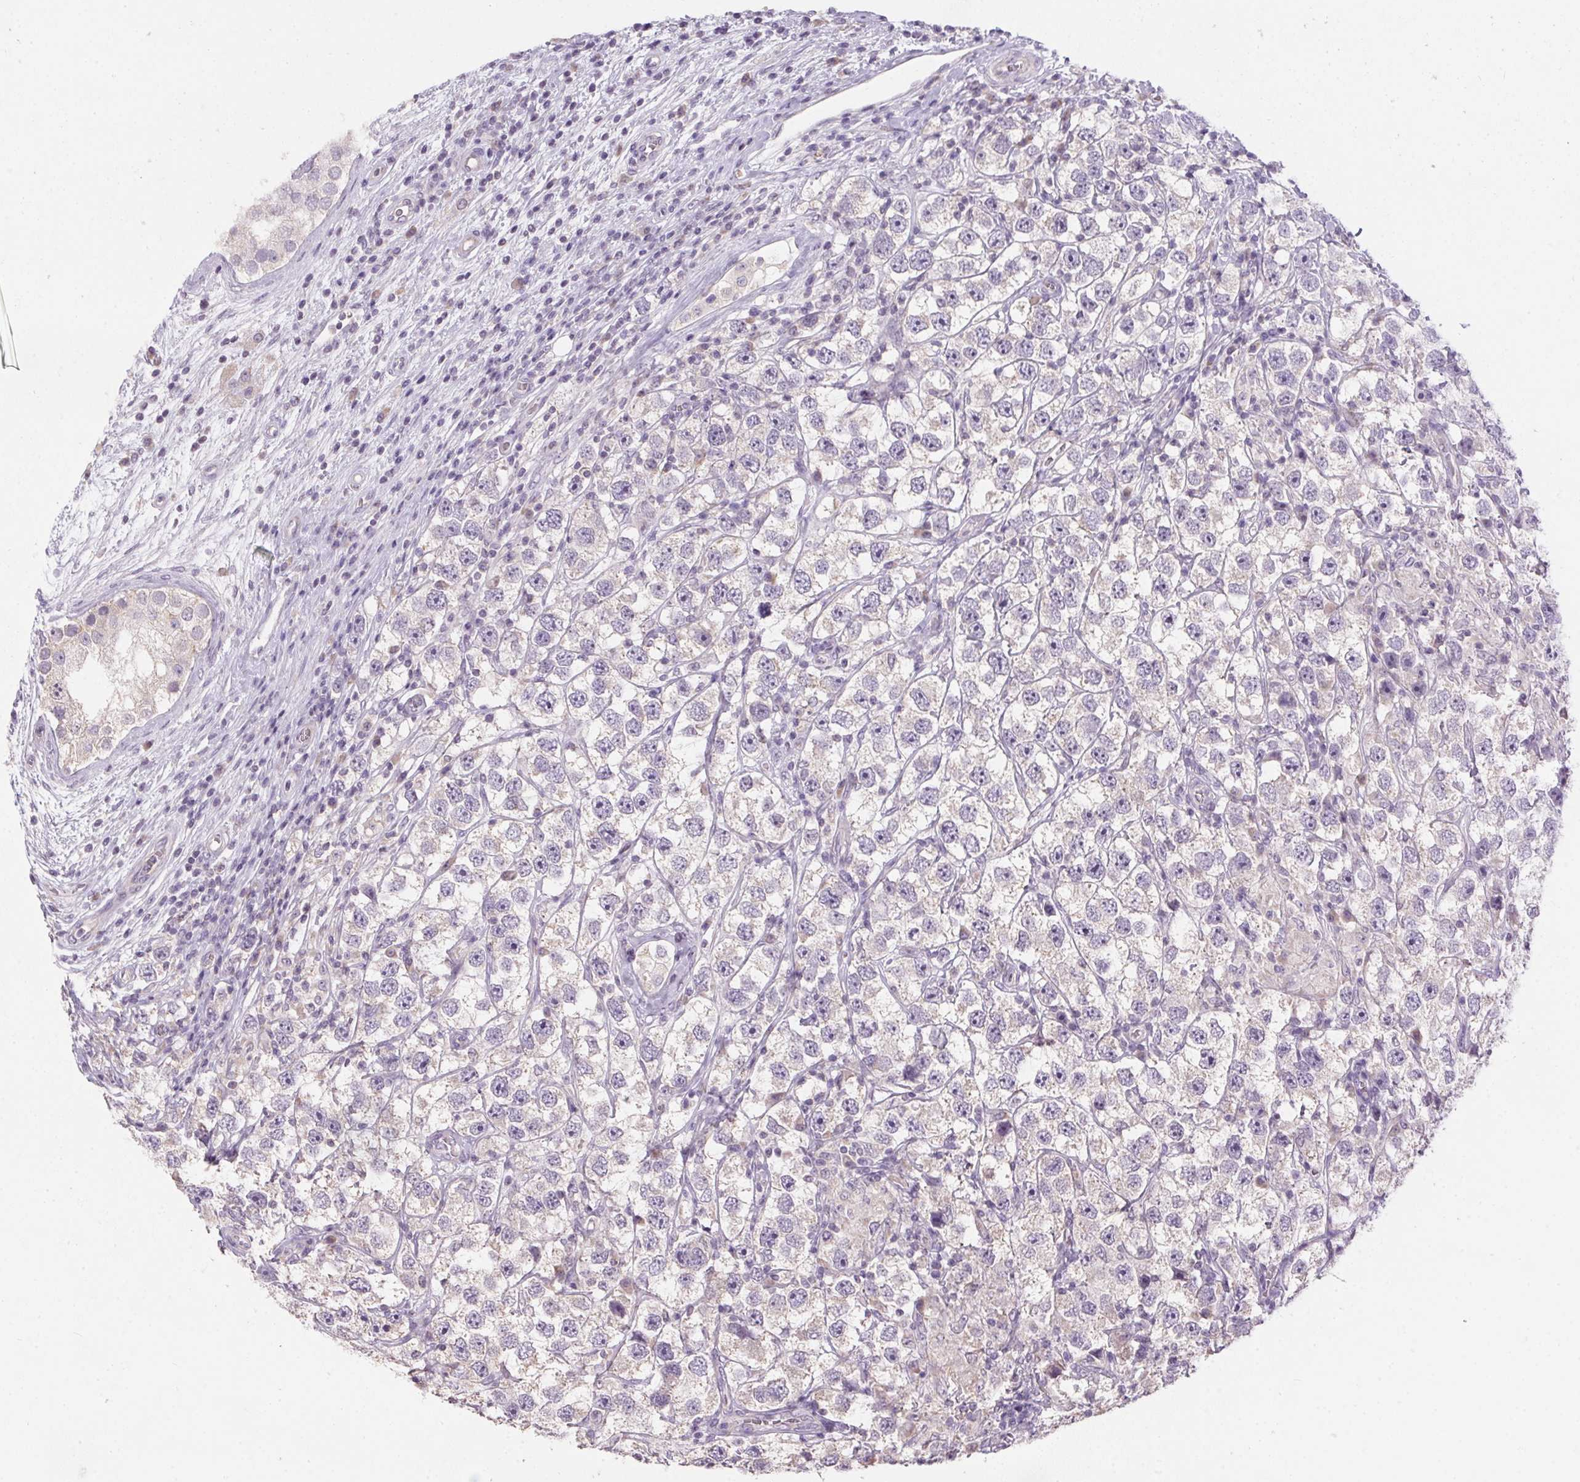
{"staining": {"intensity": "negative", "quantity": "none", "location": "none"}, "tissue": "testis cancer", "cell_type": "Tumor cells", "image_type": "cancer", "snomed": [{"axis": "morphology", "description": "Seminoma, NOS"}, {"axis": "topography", "description": "Testis"}], "caption": "Human seminoma (testis) stained for a protein using IHC shows no expression in tumor cells.", "gene": "SPACA9", "patient": {"sex": "male", "age": 26}}